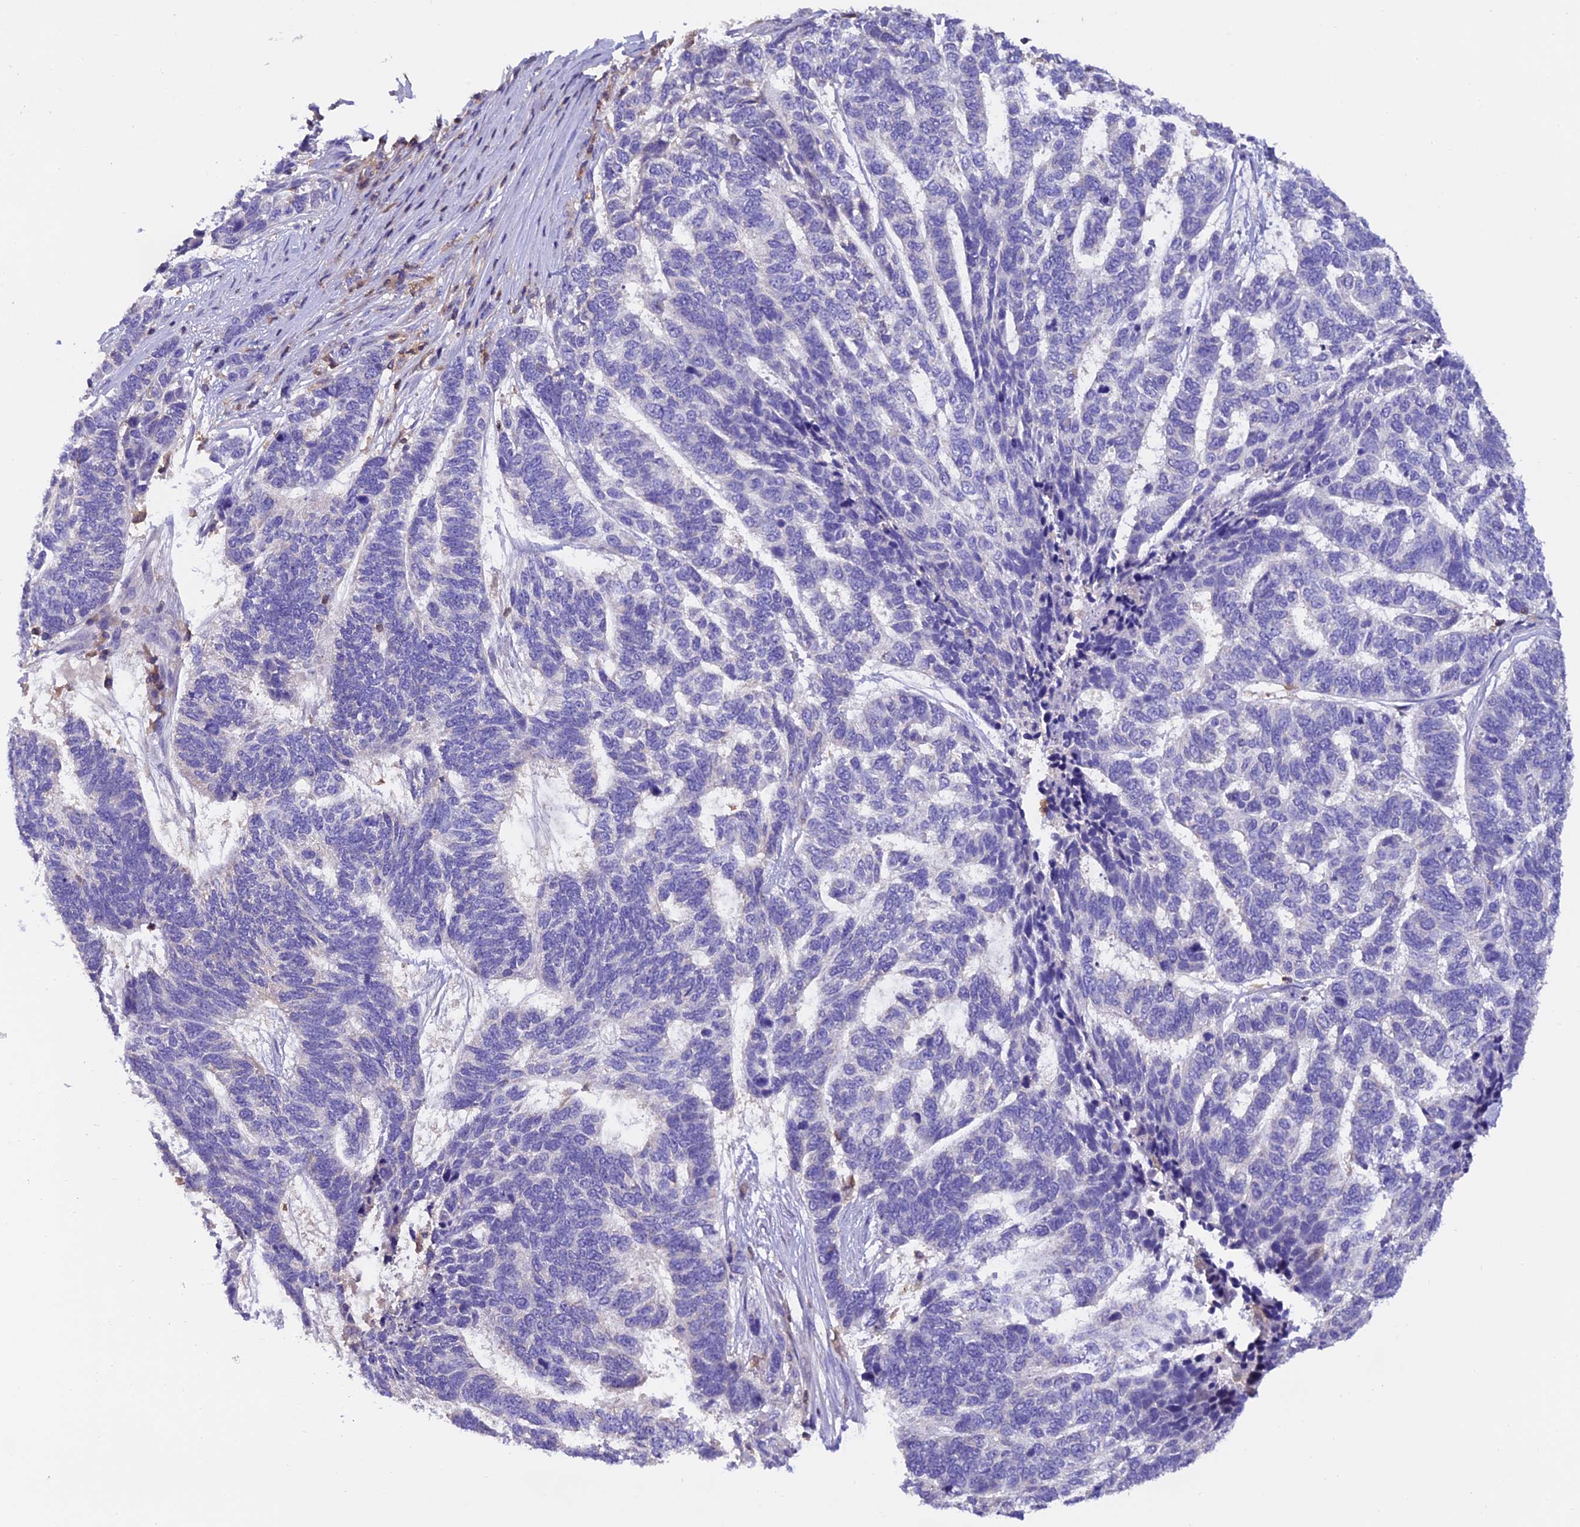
{"staining": {"intensity": "negative", "quantity": "none", "location": "none"}, "tissue": "skin cancer", "cell_type": "Tumor cells", "image_type": "cancer", "snomed": [{"axis": "morphology", "description": "Basal cell carcinoma"}, {"axis": "topography", "description": "Skin"}], "caption": "IHC photomicrograph of human skin cancer (basal cell carcinoma) stained for a protein (brown), which exhibits no expression in tumor cells. (Stains: DAB immunohistochemistry (IHC) with hematoxylin counter stain, Microscopy: brightfield microscopy at high magnification).", "gene": "LPXN", "patient": {"sex": "female", "age": 65}}